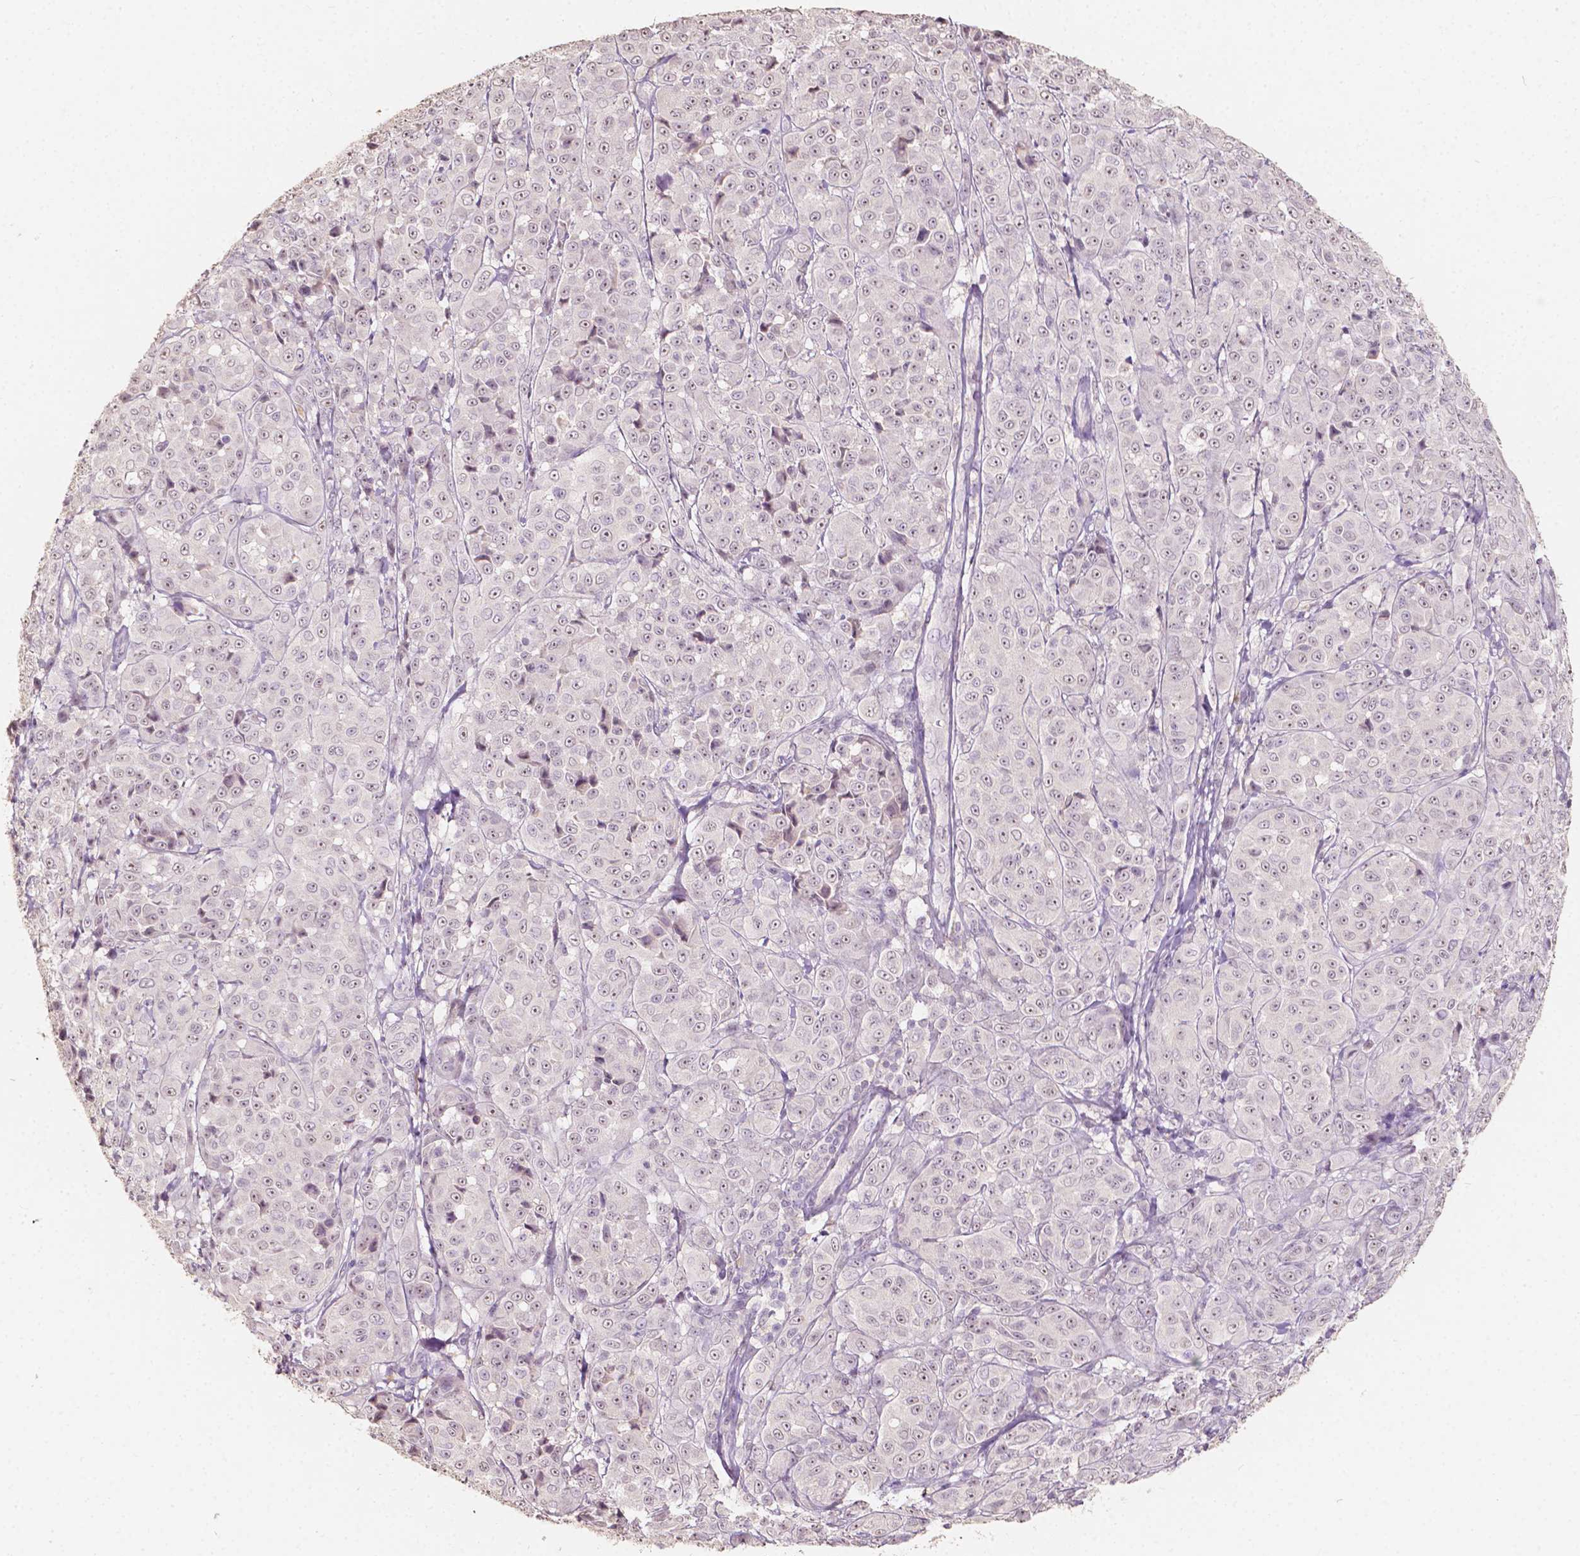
{"staining": {"intensity": "negative", "quantity": "none", "location": "none"}, "tissue": "melanoma", "cell_type": "Tumor cells", "image_type": "cancer", "snomed": [{"axis": "morphology", "description": "Malignant melanoma, NOS"}, {"axis": "topography", "description": "Skin"}], "caption": "High power microscopy micrograph of an immunohistochemistry (IHC) micrograph of melanoma, revealing no significant positivity in tumor cells.", "gene": "SOX15", "patient": {"sex": "male", "age": 89}}